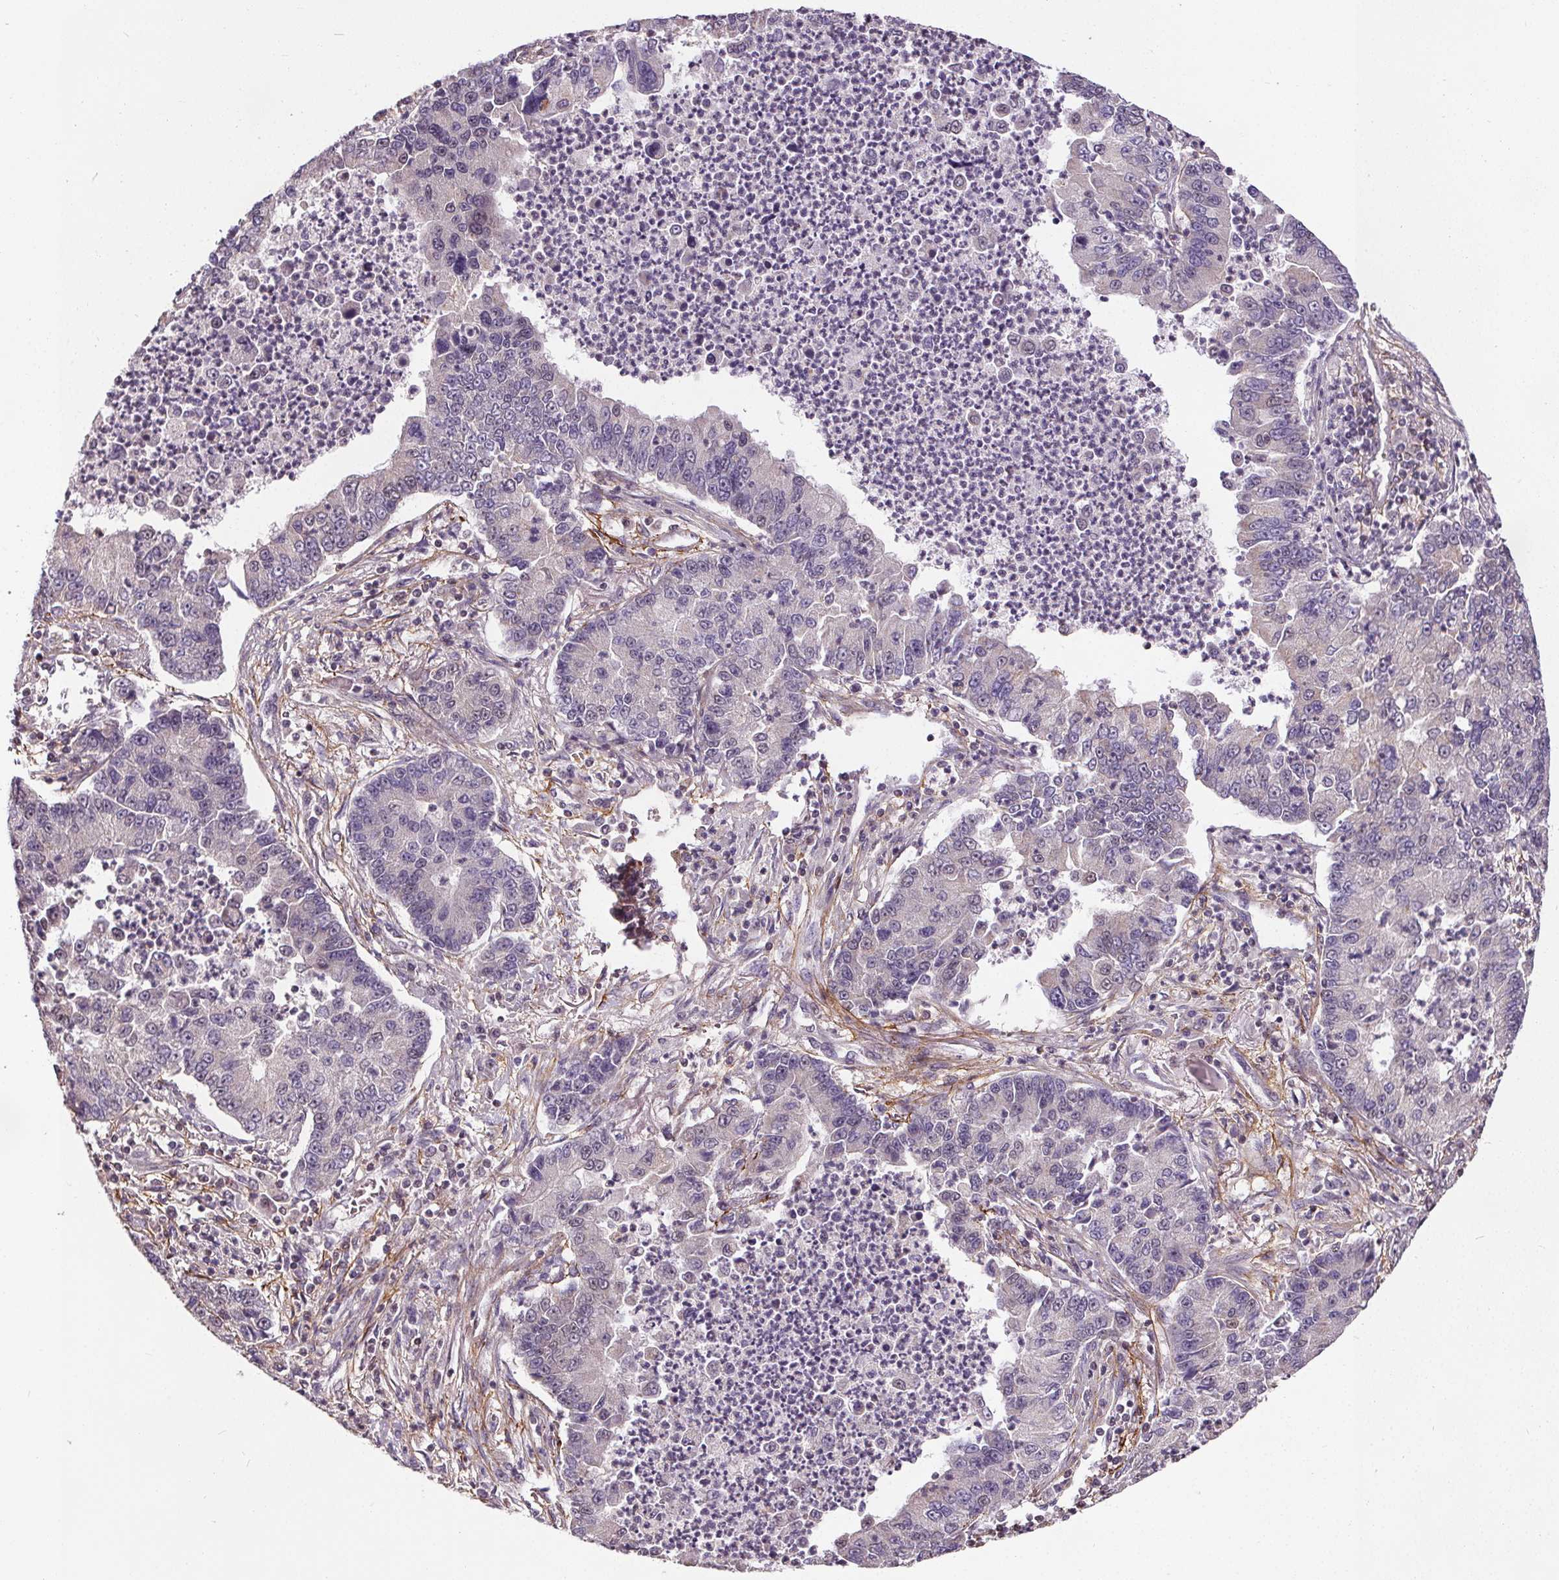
{"staining": {"intensity": "negative", "quantity": "none", "location": "none"}, "tissue": "lung cancer", "cell_type": "Tumor cells", "image_type": "cancer", "snomed": [{"axis": "morphology", "description": "Adenocarcinoma, NOS"}, {"axis": "topography", "description": "Lung"}], "caption": "A photomicrograph of human lung cancer (adenocarcinoma) is negative for staining in tumor cells.", "gene": "KIAA0232", "patient": {"sex": "female", "age": 57}}